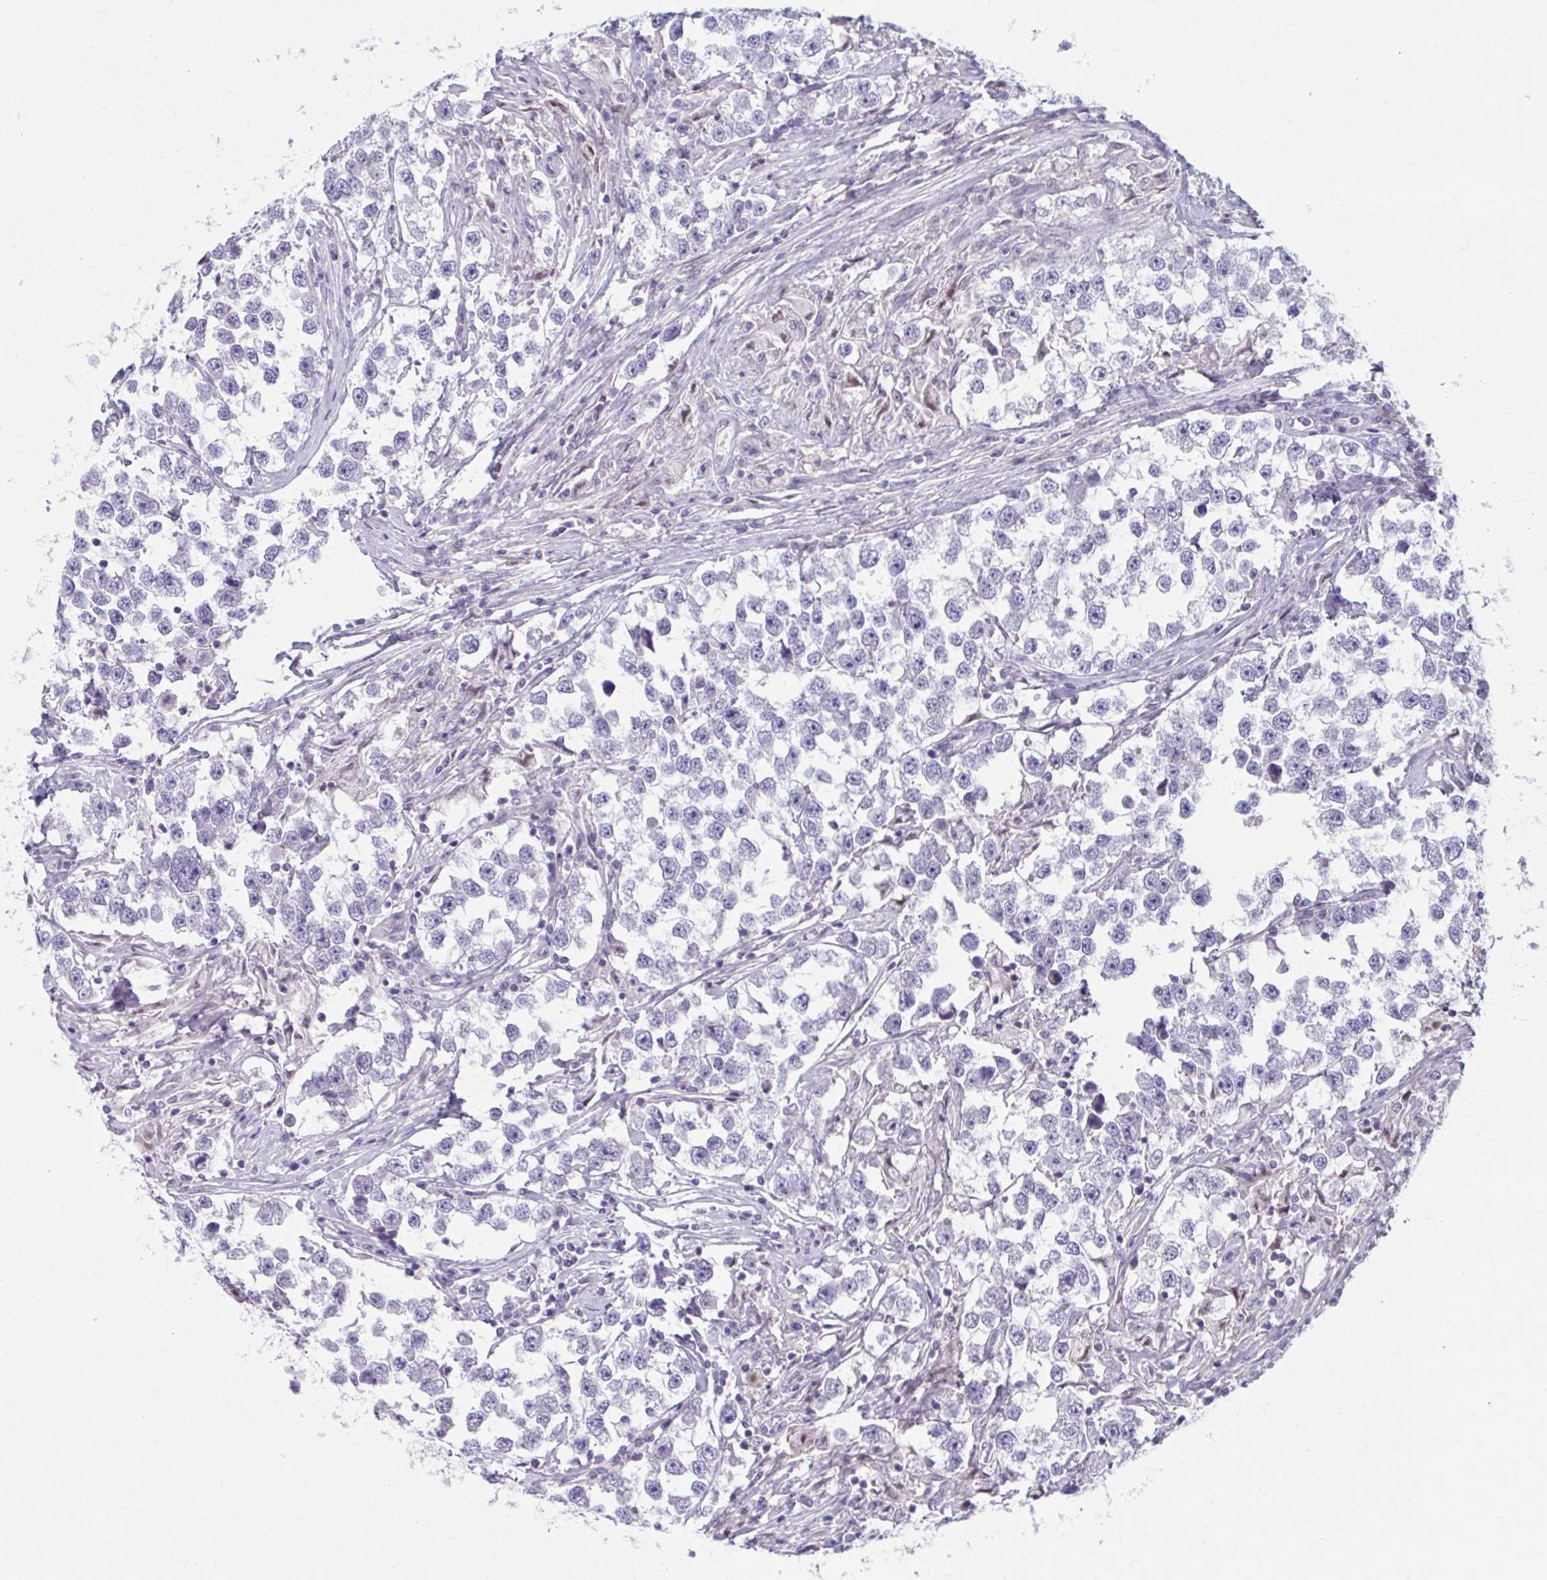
{"staining": {"intensity": "negative", "quantity": "none", "location": "none"}, "tissue": "testis cancer", "cell_type": "Tumor cells", "image_type": "cancer", "snomed": [{"axis": "morphology", "description": "Seminoma, NOS"}, {"axis": "topography", "description": "Testis"}], "caption": "Testis cancer (seminoma) stained for a protein using immunohistochemistry (IHC) demonstrates no positivity tumor cells.", "gene": "CHST3", "patient": {"sex": "male", "age": 46}}